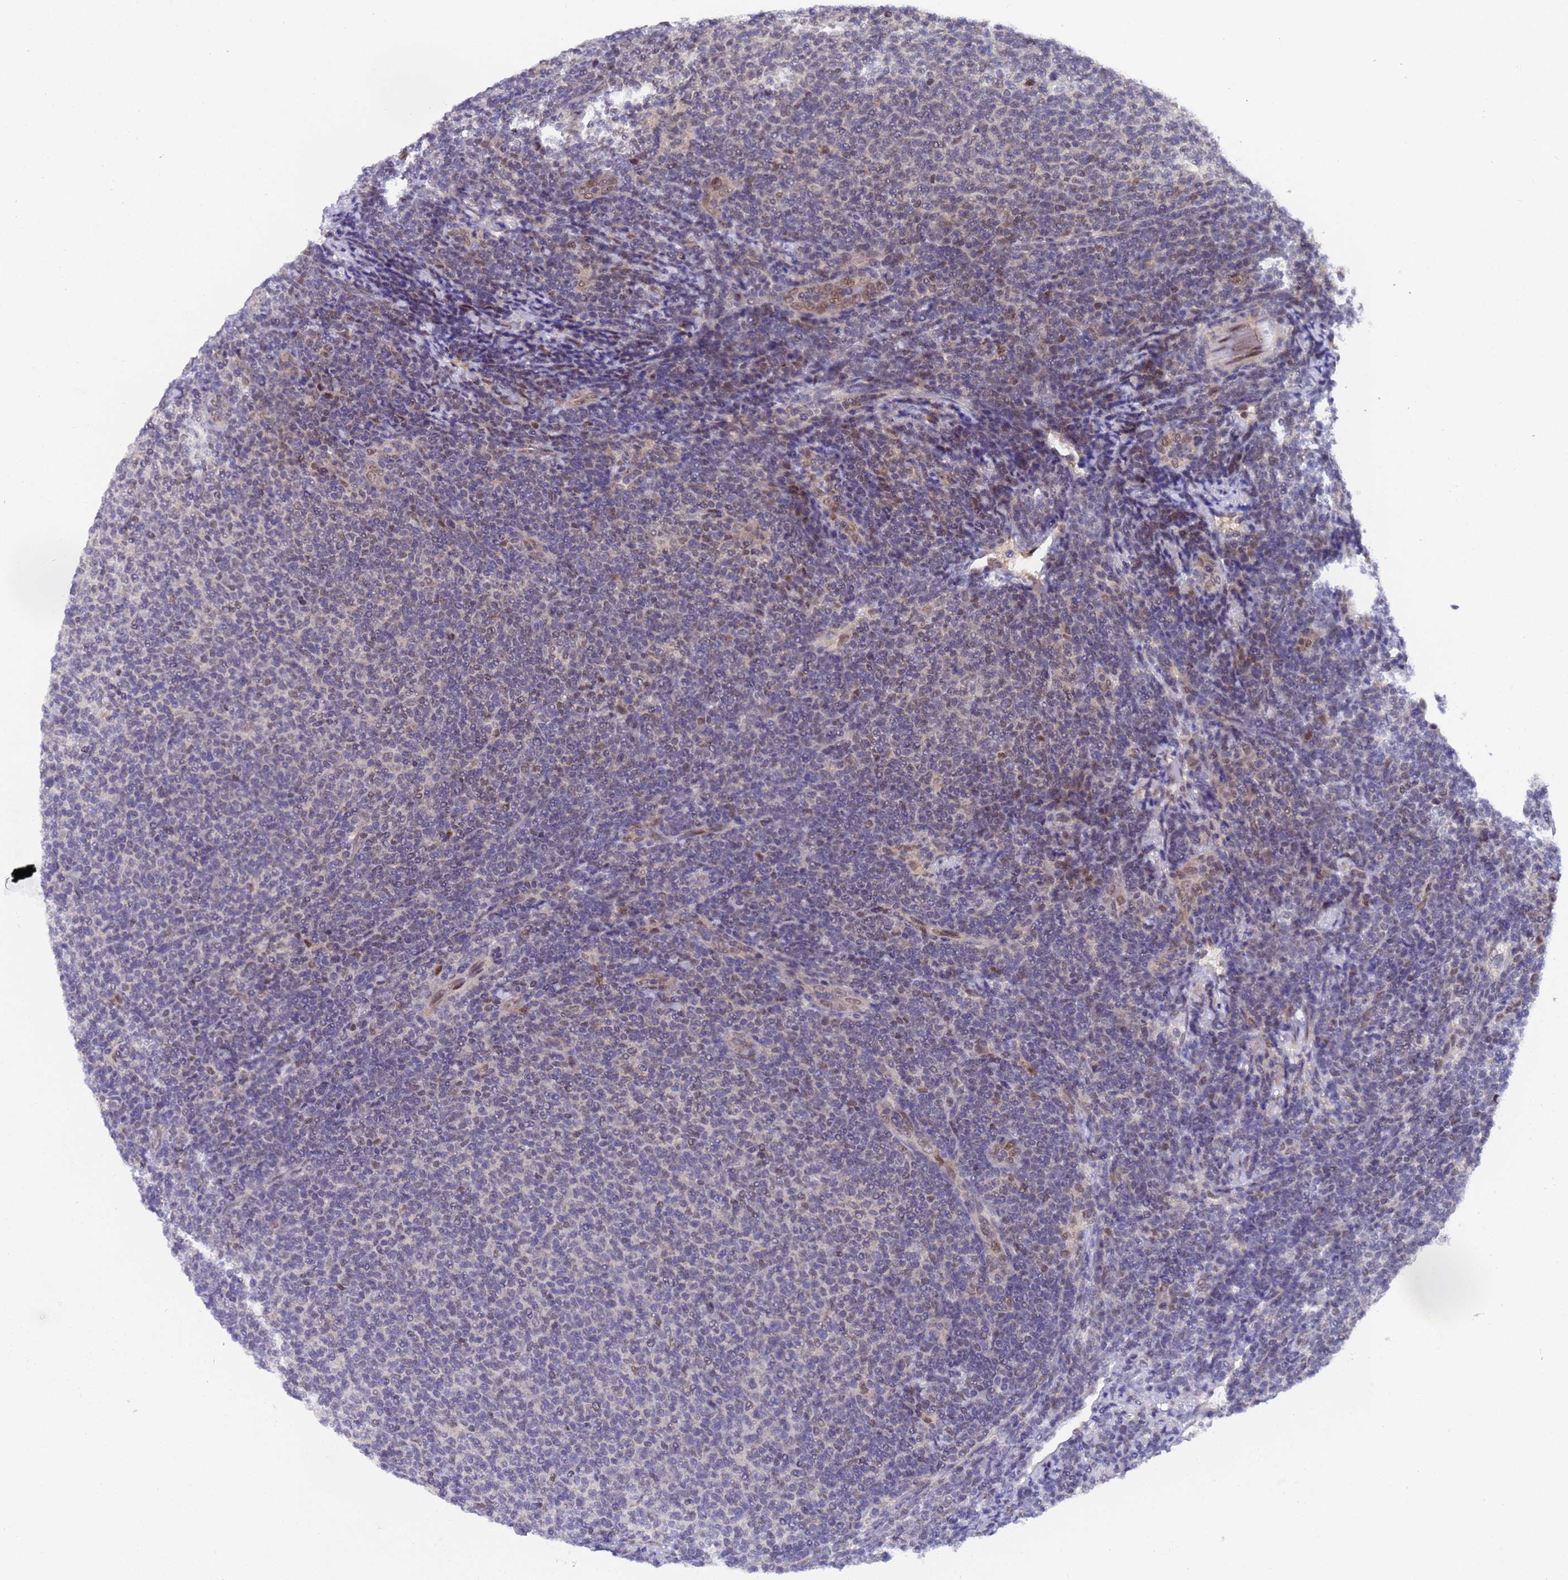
{"staining": {"intensity": "negative", "quantity": "none", "location": "none"}, "tissue": "lymphoma", "cell_type": "Tumor cells", "image_type": "cancer", "snomed": [{"axis": "morphology", "description": "Malignant lymphoma, non-Hodgkin's type, Low grade"}, {"axis": "topography", "description": "Lymph node"}], "caption": "The image reveals no staining of tumor cells in malignant lymphoma, non-Hodgkin's type (low-grade). Brightfield microscopy of IHC stained with DAB (brown) and hematoxylin (blue), captured at high magnification.", "gene": "ANAPC13", "patient": {"sex": "male", "age": 66}}